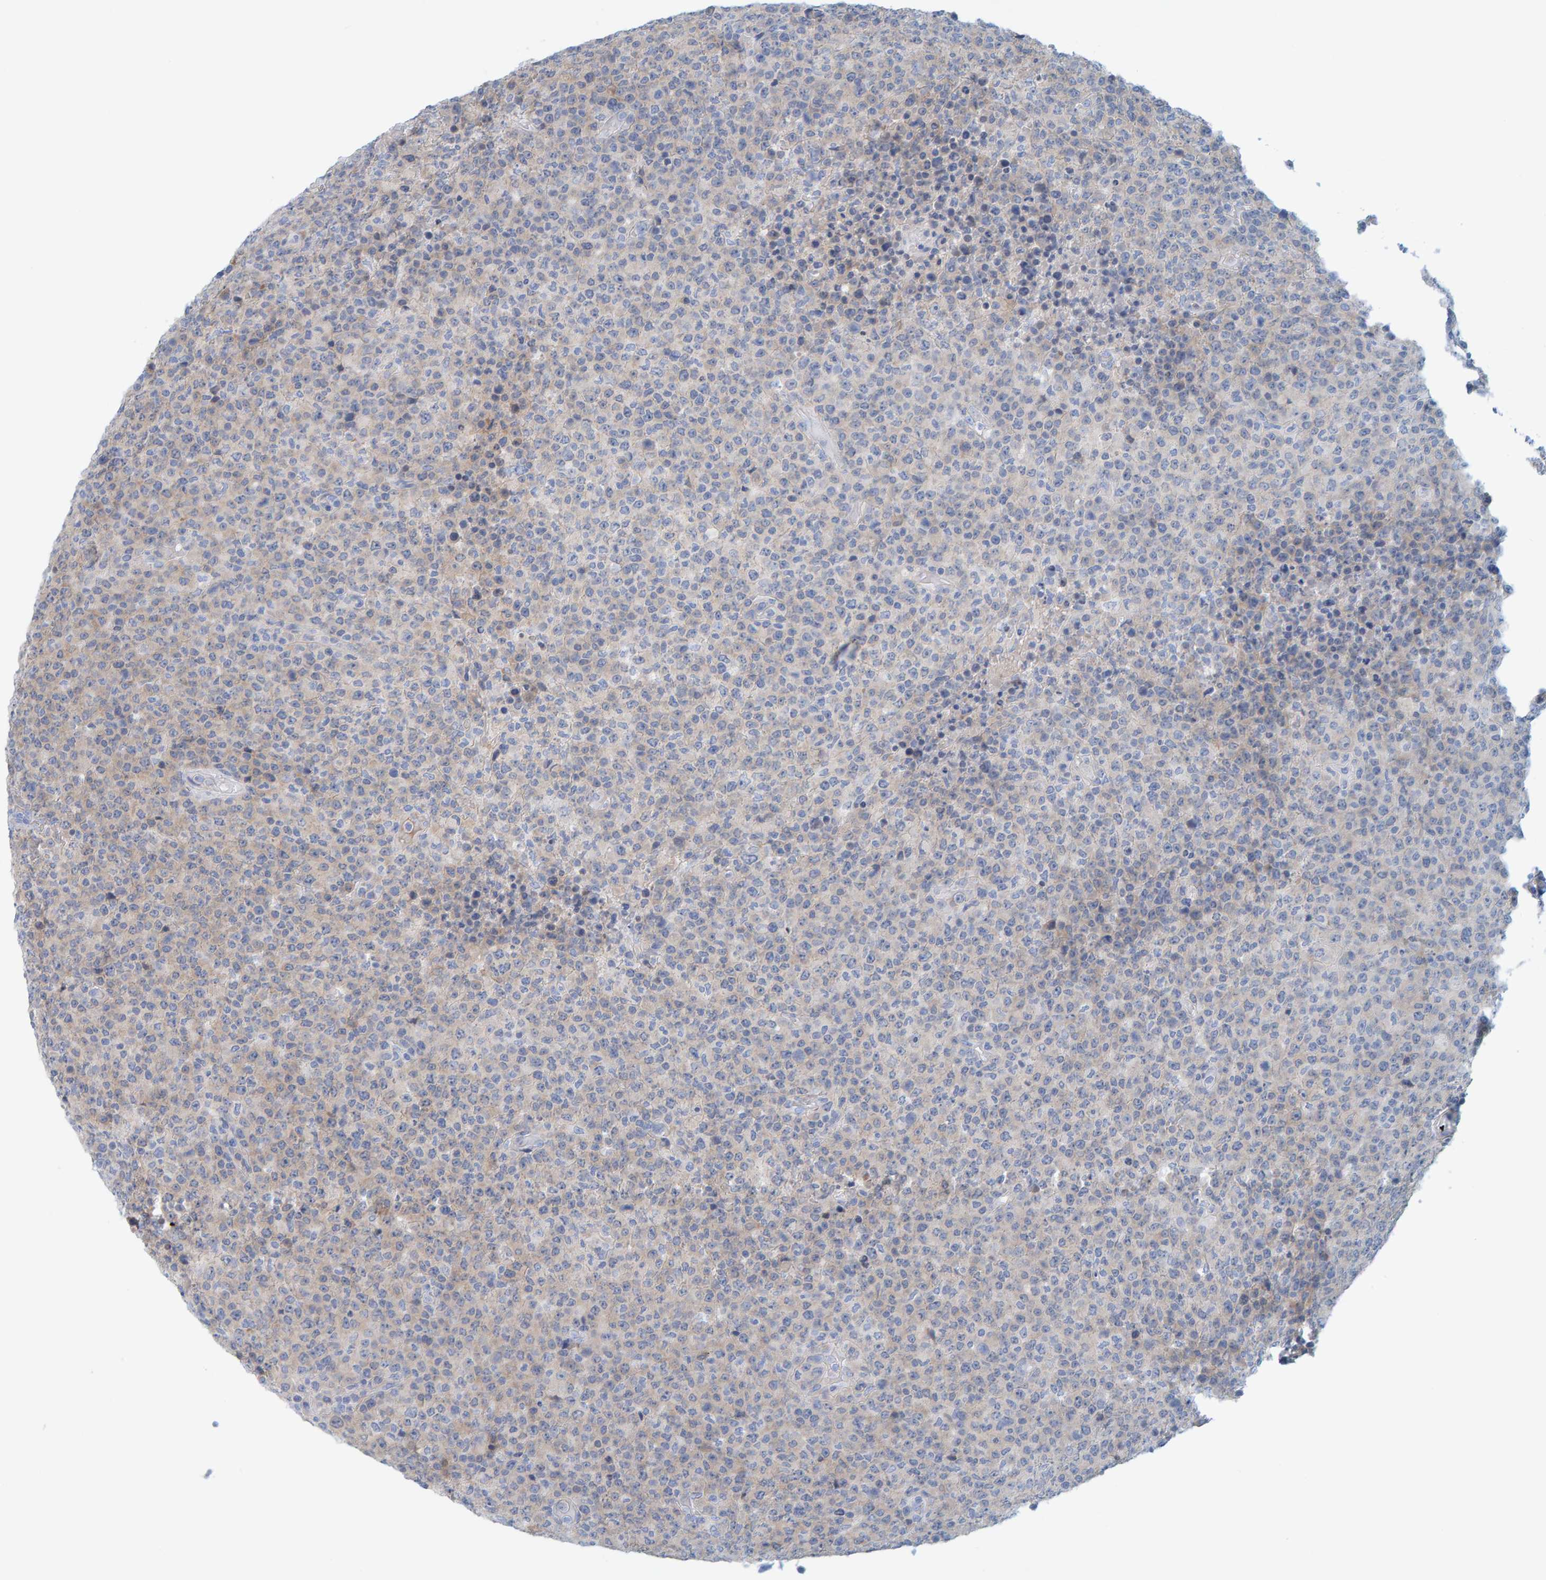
{"staining": {"intensity": "weak", "quantity": "<25%", "location": "cytoplasmic/membranous"}, "tissue": "lymphoma", "cell_type": "Tumor cells", "image_type": "cancer", "snomed": [{"axis": "morphology", "description": "Malignant lymphoma, non-Hodgkin's type, High grade"}, {"axis": "topography", "description": "Lymph node"}], "caption": "There is no significant expression in tumor cells of high-grade malignant lymphoma, non-Hodgkin's type. (DAB IHC visualized using brightfield microscopy, high magnification).", "gene": "TATDN1", "patient": {"sex": "male", "age": 13}}